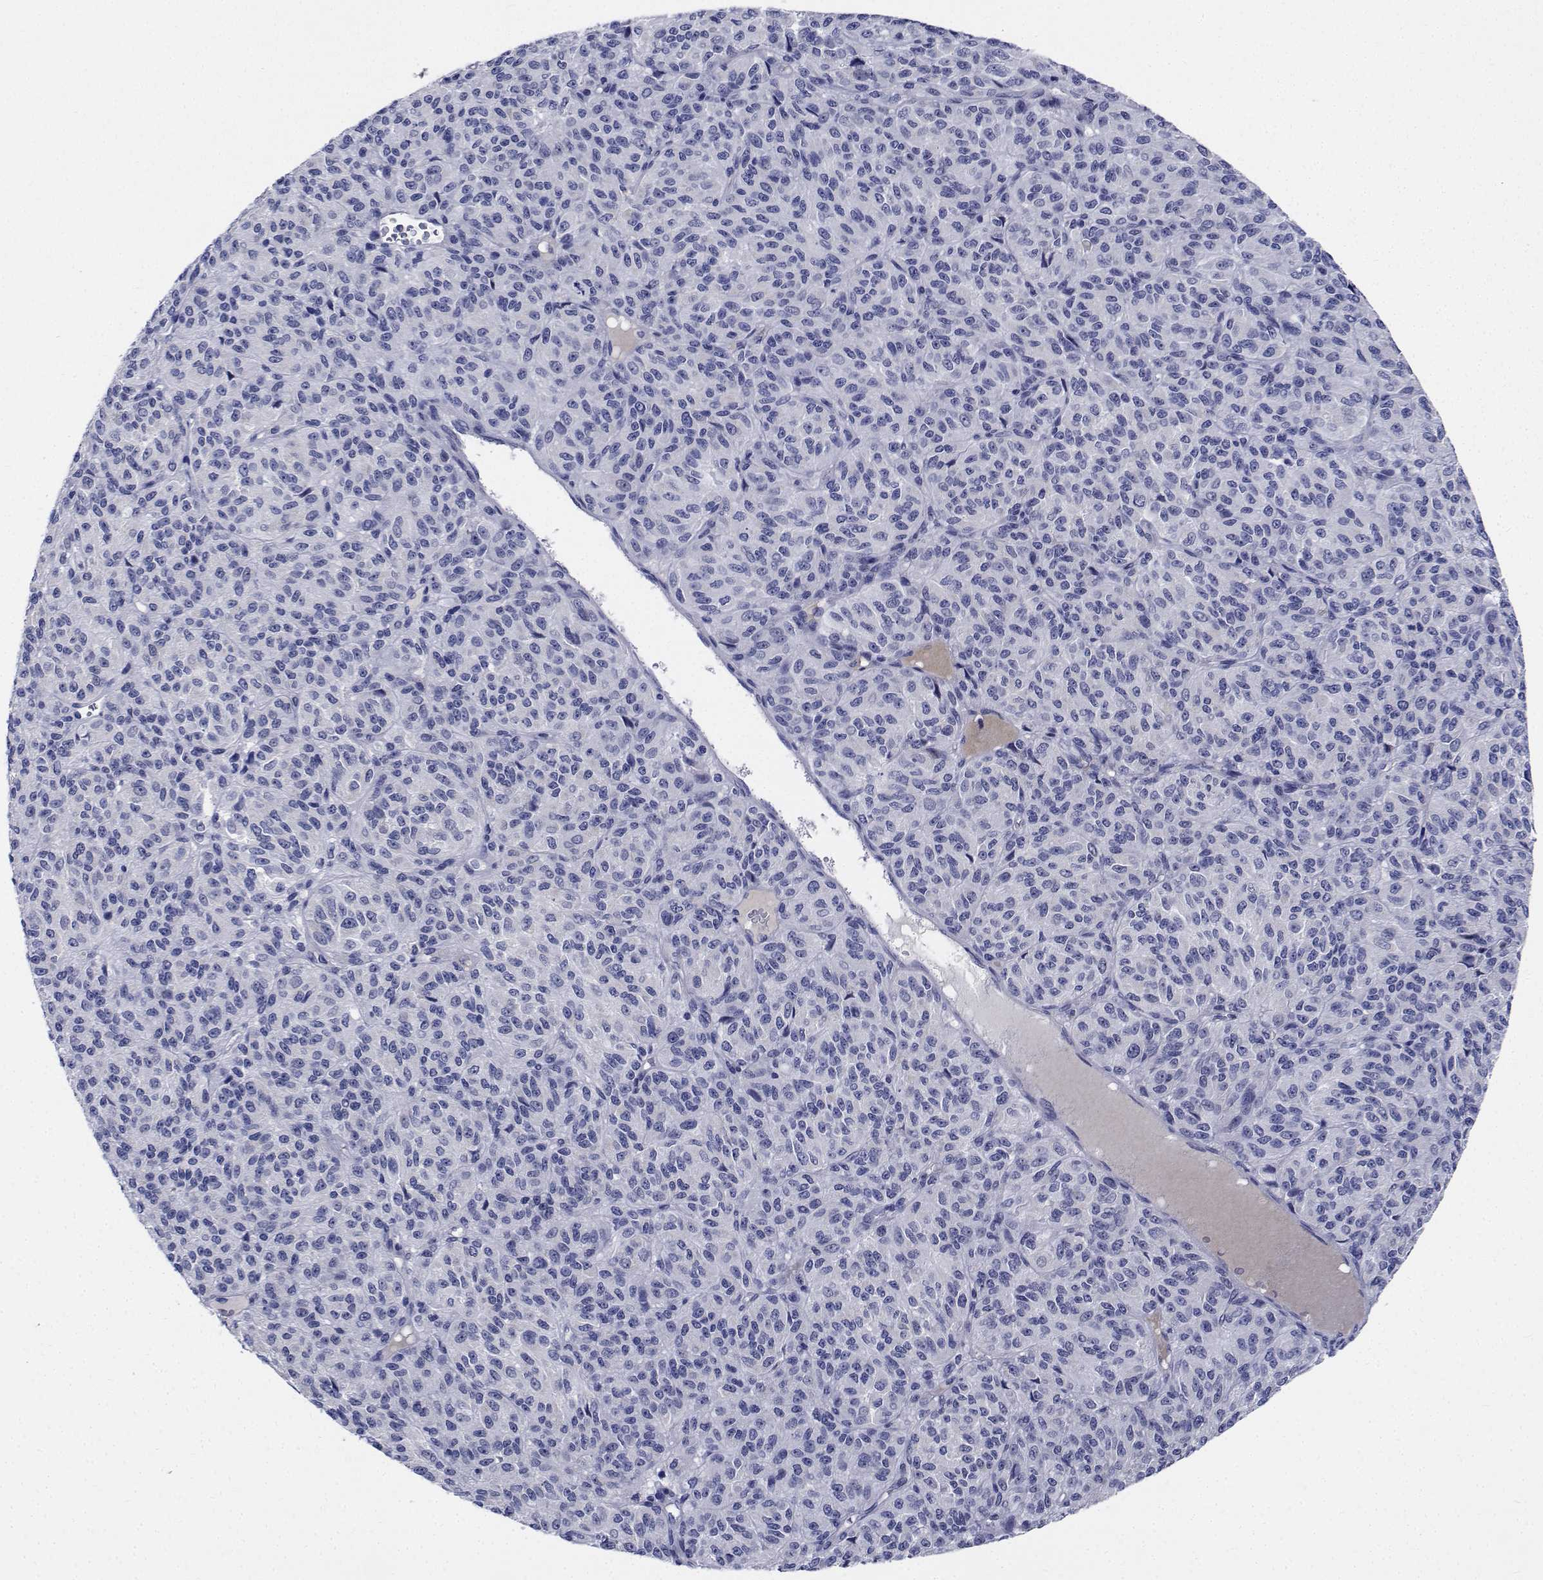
{"staining": {"intensity": "negative", "quantity": "none", "location": "none"}, "tissue": "melanoma", "cell_type": "Tumor cells", "image_type": "cancer", "snomed": [{"axis": "morphology", "description": "Malignant melanoma, Metastatic site"}, {"axis": "topography", "description": "Brain"}], "caption": "The IHC image has no significant staining in tumor cells of melanoma tissue.", "gene": "PLXNA4", "patient": {"sex": "female", "age": 56}}